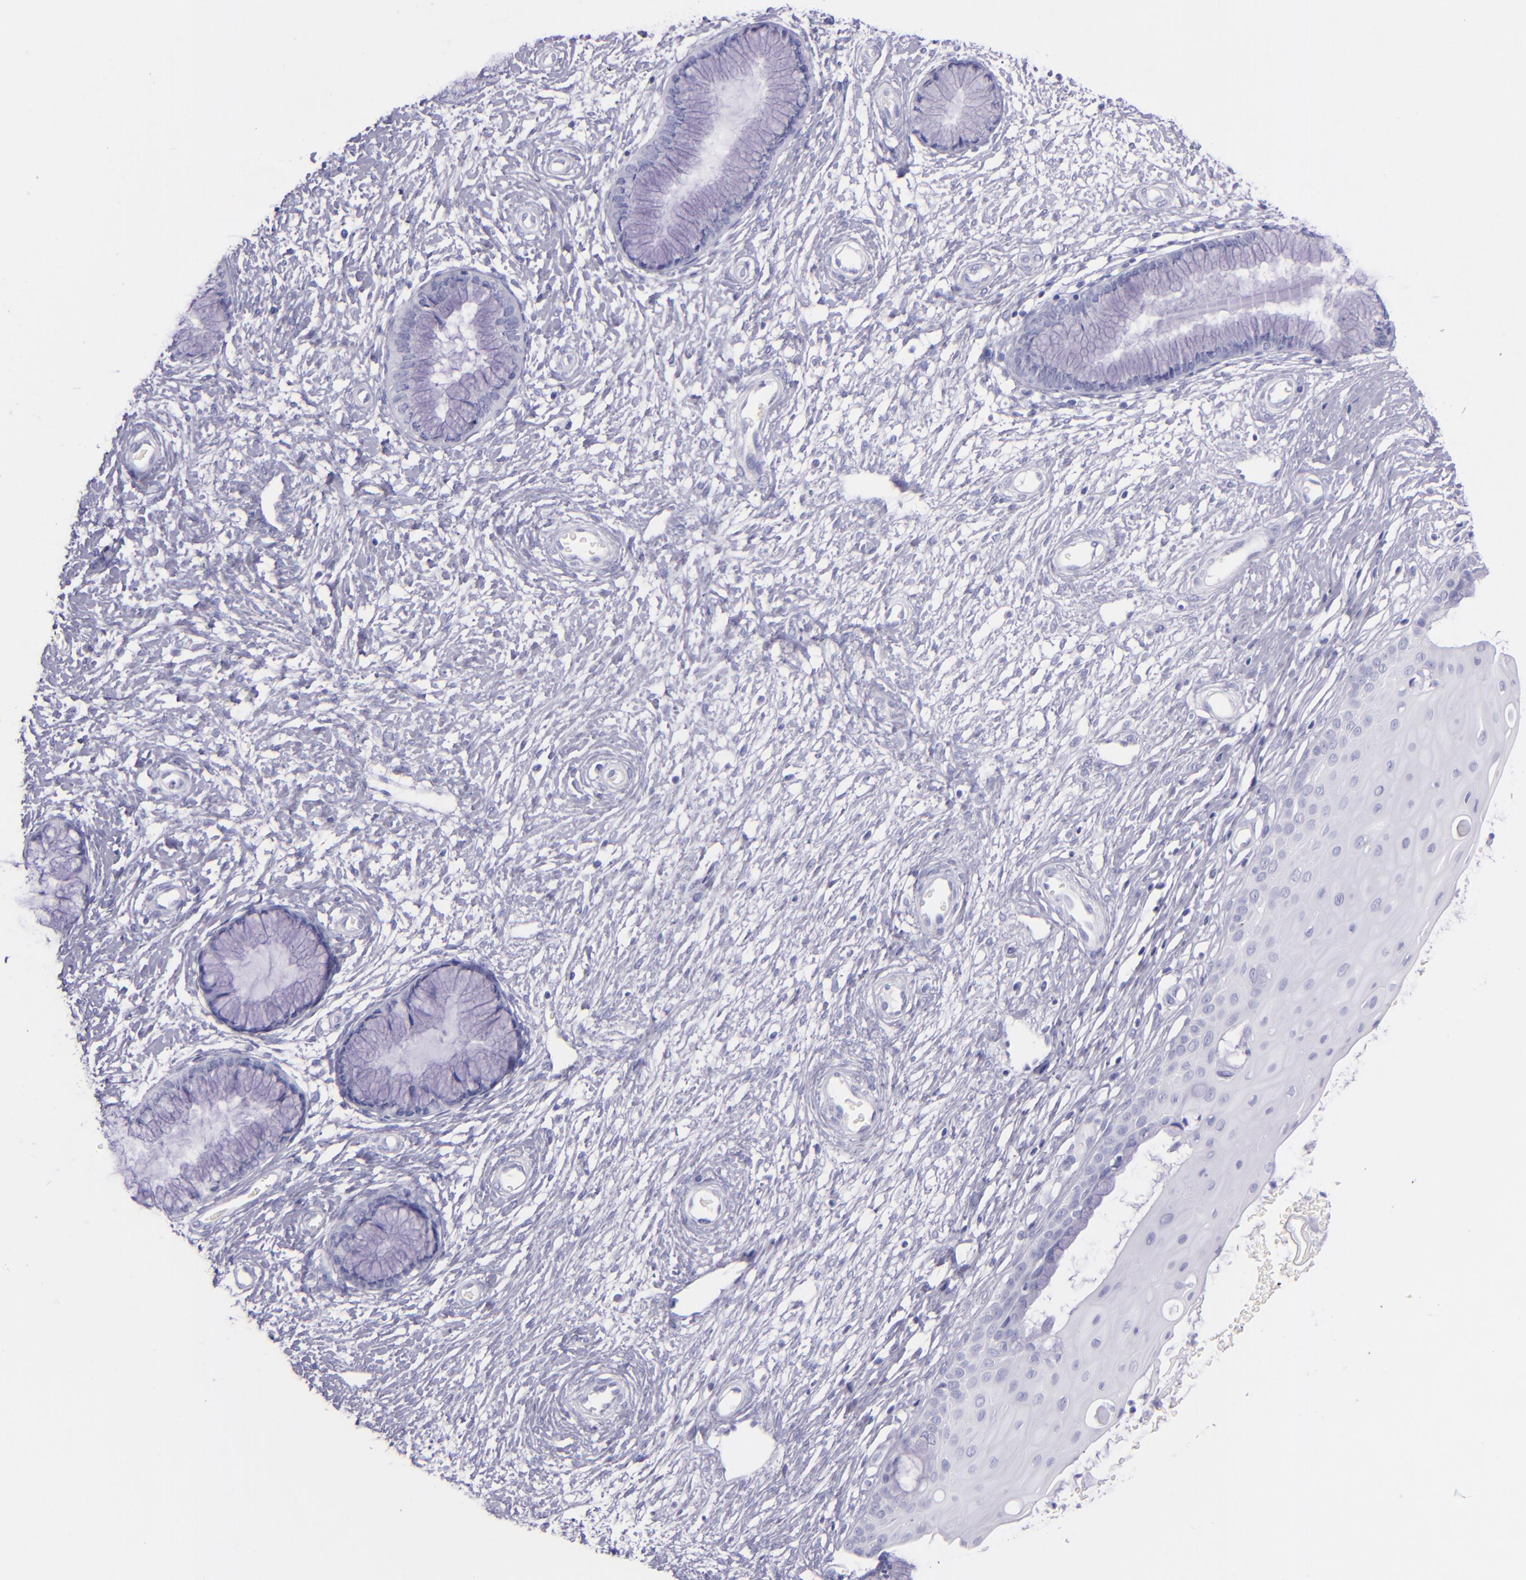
{"staining": {"intensity": "negative", "quantity": "none", "location": "none"}, "tissue": "cervix", "cell_type": "Glandular cells", "image_type": "normal", "snomed": [{"axis": "morphology", "description": "Normal tissue, NOS"}, {"axis": "topography", "description": "Cervix"}], "caption": "High power microscopy micrograph of an immunohistochemistry histopathology image of normal cervix, revealing no significant positivity in glandular cells. (Immunohistochemistry, brightfield microscopy, high magnification).", "gene": "SFTPB", "patient": {"sex": "female", "age": 55}}